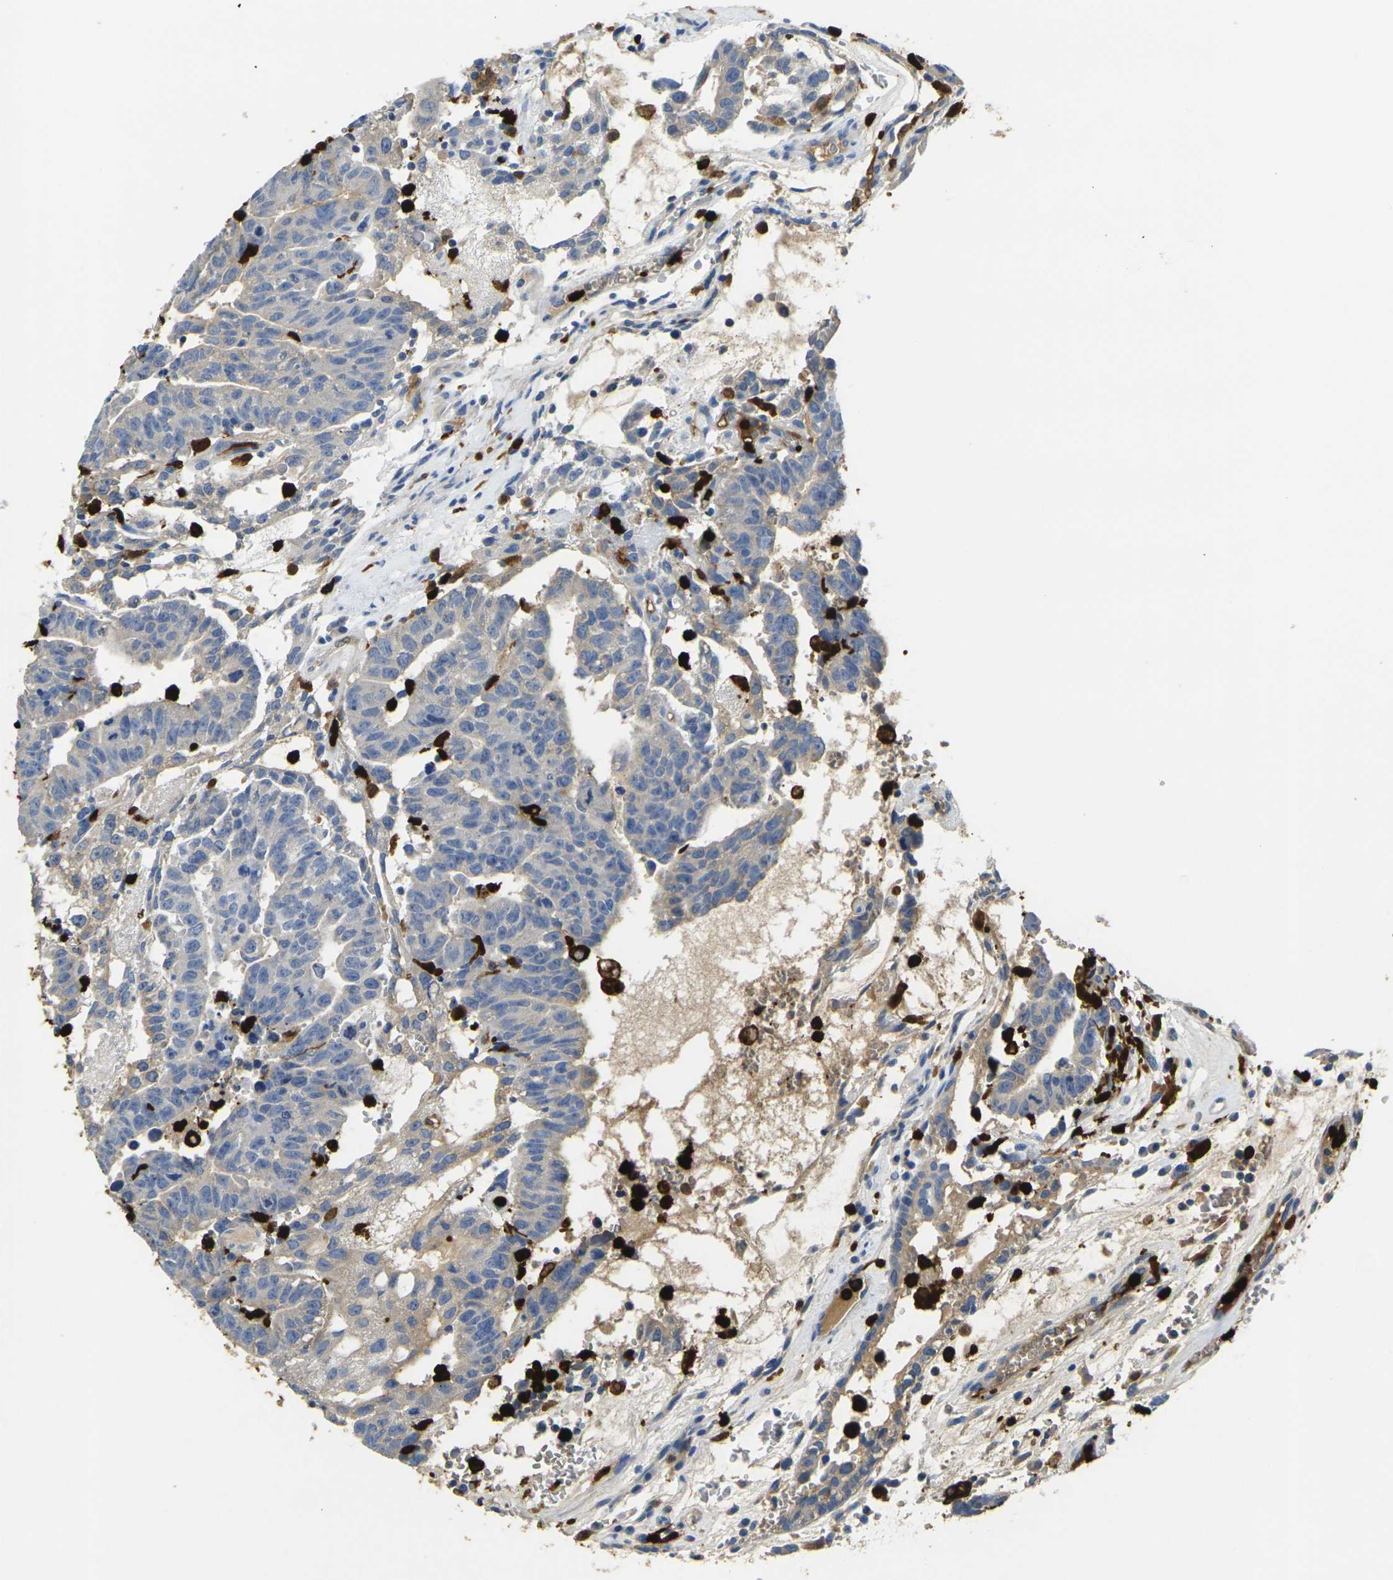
{"staining": {"intensity": "weak", "quantity": "25%-75%", "location": "cytoplasmic/membranous"}, "tissue": "testis cancer", "cell_type": "Tumor cells", "image_type": "cancer", "snomed": [{"axis": "morphology", "description": "Seminoma, NOS"}, {"axis": "morphology", "description": "Carcinoma, Embryonal, NOS"}, {"axis": "topography", "description": "Testis"}], "caption": "Immunohistochemical staining of human testis cancer reveals weak cytoplasmic/membranous protein staining in about 25%-75% of tumor cells.", "gene": "S100A9", "patient": {"sex": "male", "age": 52}}